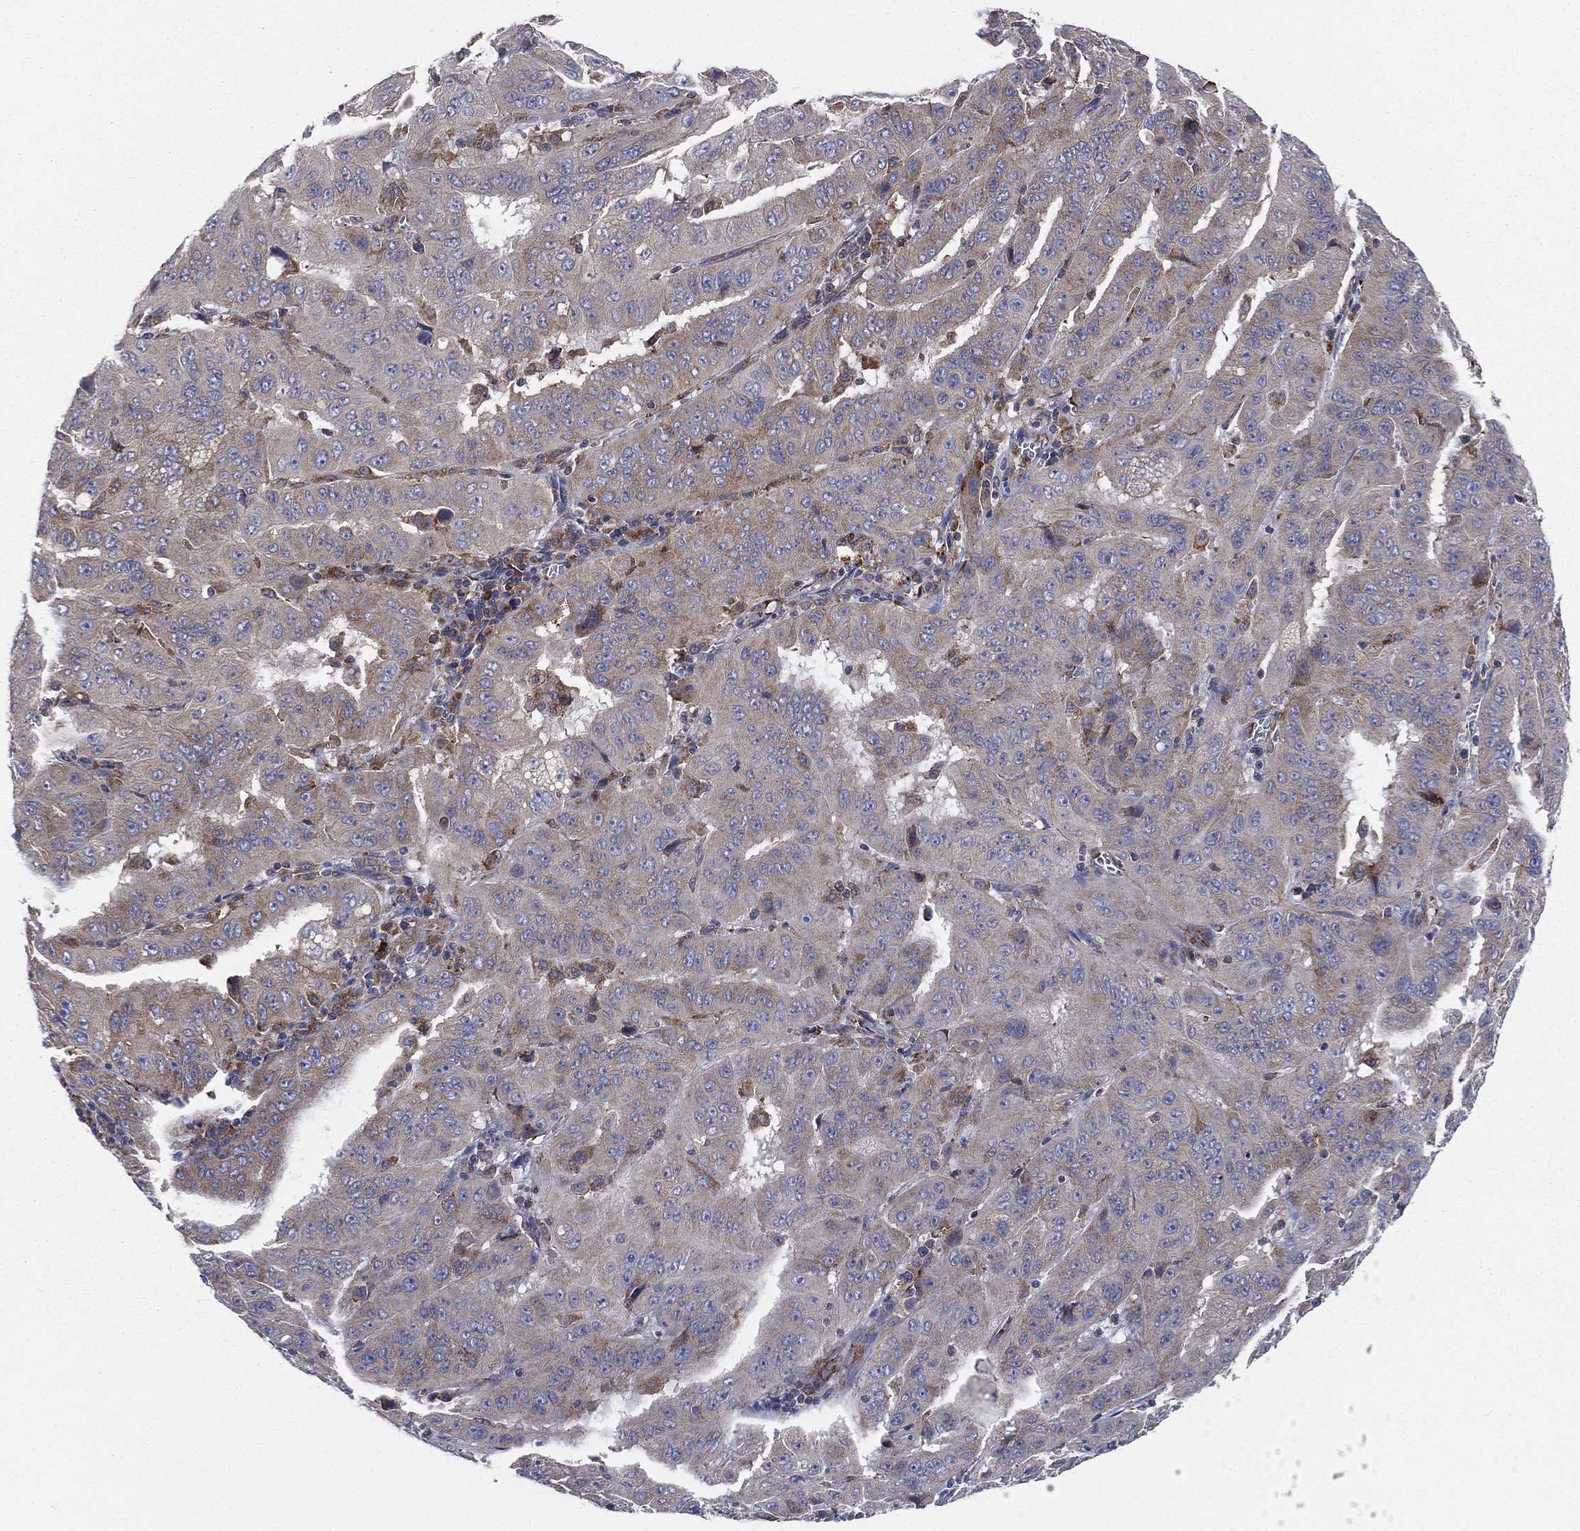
{"staining": {"intensity": "moderate", "quantity": "<25%", "location": "cytoplasmic/membranous"}, "tissue": "pancreatic cancer", "cell_type": "Tumor cells", "image_type": "cancer", "snomed": [{"axis": "morphology", "description": "Adenocarcinoma, NOS"}, {"axis": "topography", "description": "Pancreas"}], "caption": "DAB immunohistochemical staining of pancreatic cancer demonstrates moderate cytoplasmic/membranous protein staining in about <25% of tumor cells.", "gene": "CCDC159", "patient": {"sex": "male", "age": 63}}